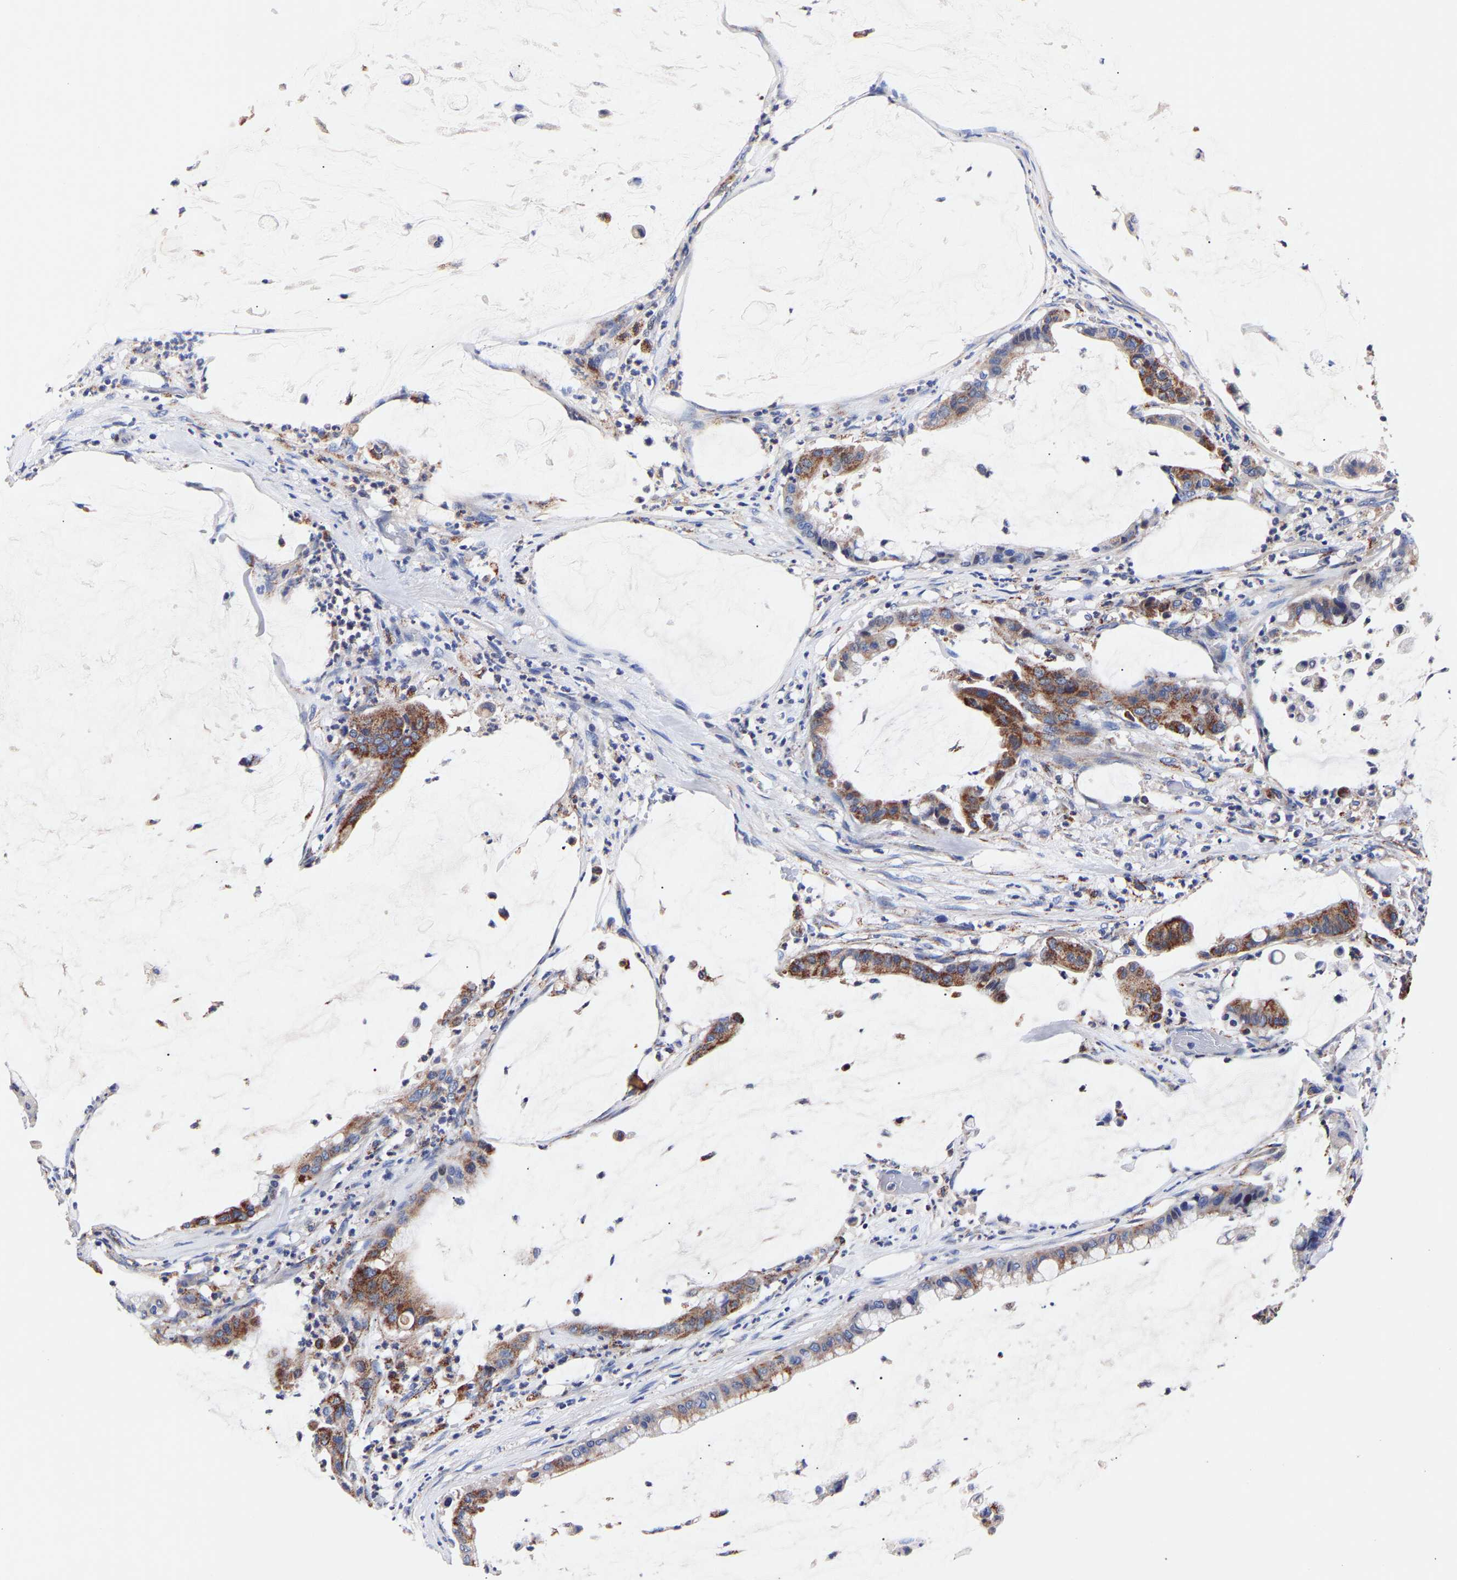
{"staining": {"intensity": "moderate", "quantity": ">75%", "location": "cytoplasmic/membranous"}, "tissue": "pancreatic cancer", "cell_type": "Tumor cells", "image_type": "cancer", "snomed": [{"axis": "morphology", "description": "Adenocarcinoma, NOS"}, {"axis": "topography", "description": "Pancreas"}], "caption": "IHC staining of pancreatic adenocarcinoma, which demonstrates medium levels of moderate cytoplasmic/membranous positivity in about >75% of tumor cells indicating moderate cytoplasmic/membranous protein staining. The staining was performed using DAB (3,3'-diaminobenzidine) (brown) for protein detection and nuclei were counterstained in hematoxylin (blue).", "gene": "SEM1", "patient": {"sex": "male", "age": 41}}